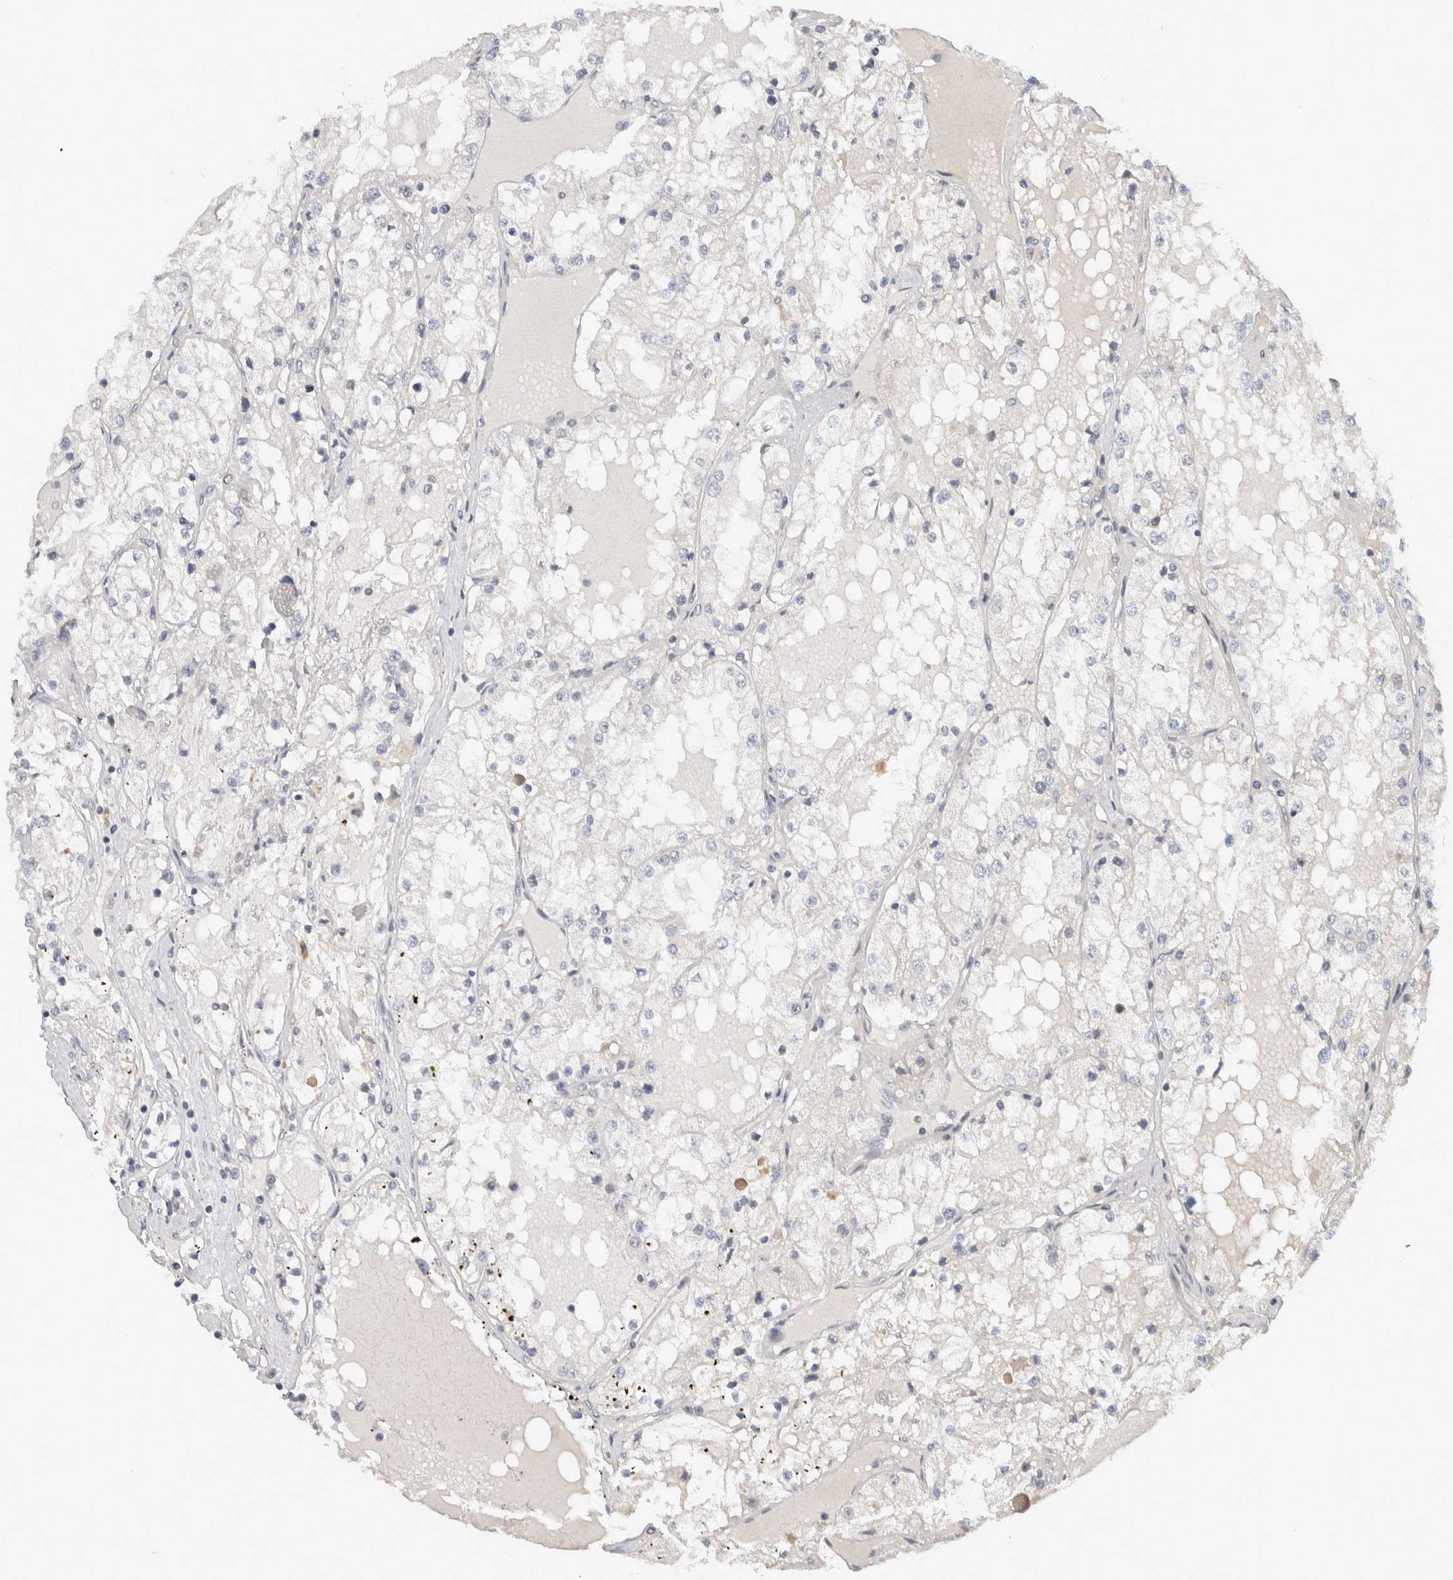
{"staining": {"intensity": "negative", "quantity": "none", "location": "none"}, "tissue": "renal cancer", "cell_type": "Tumor cells", "image_type": "cancer", "snomed": [{"axis": "morphology", "description": "Adenocarcinoma, NOS"}, {"axis": "topography", "description": "Kidney"}], "caption": "There is no significant positivity in tumor cells of renal adenocarcinoma. (DAB immunohistochemistry (IHC) visualized using brightfield microscopy, high magnification).", "gene": "AFP", "patient": {"sex": "male", "age": 68}}